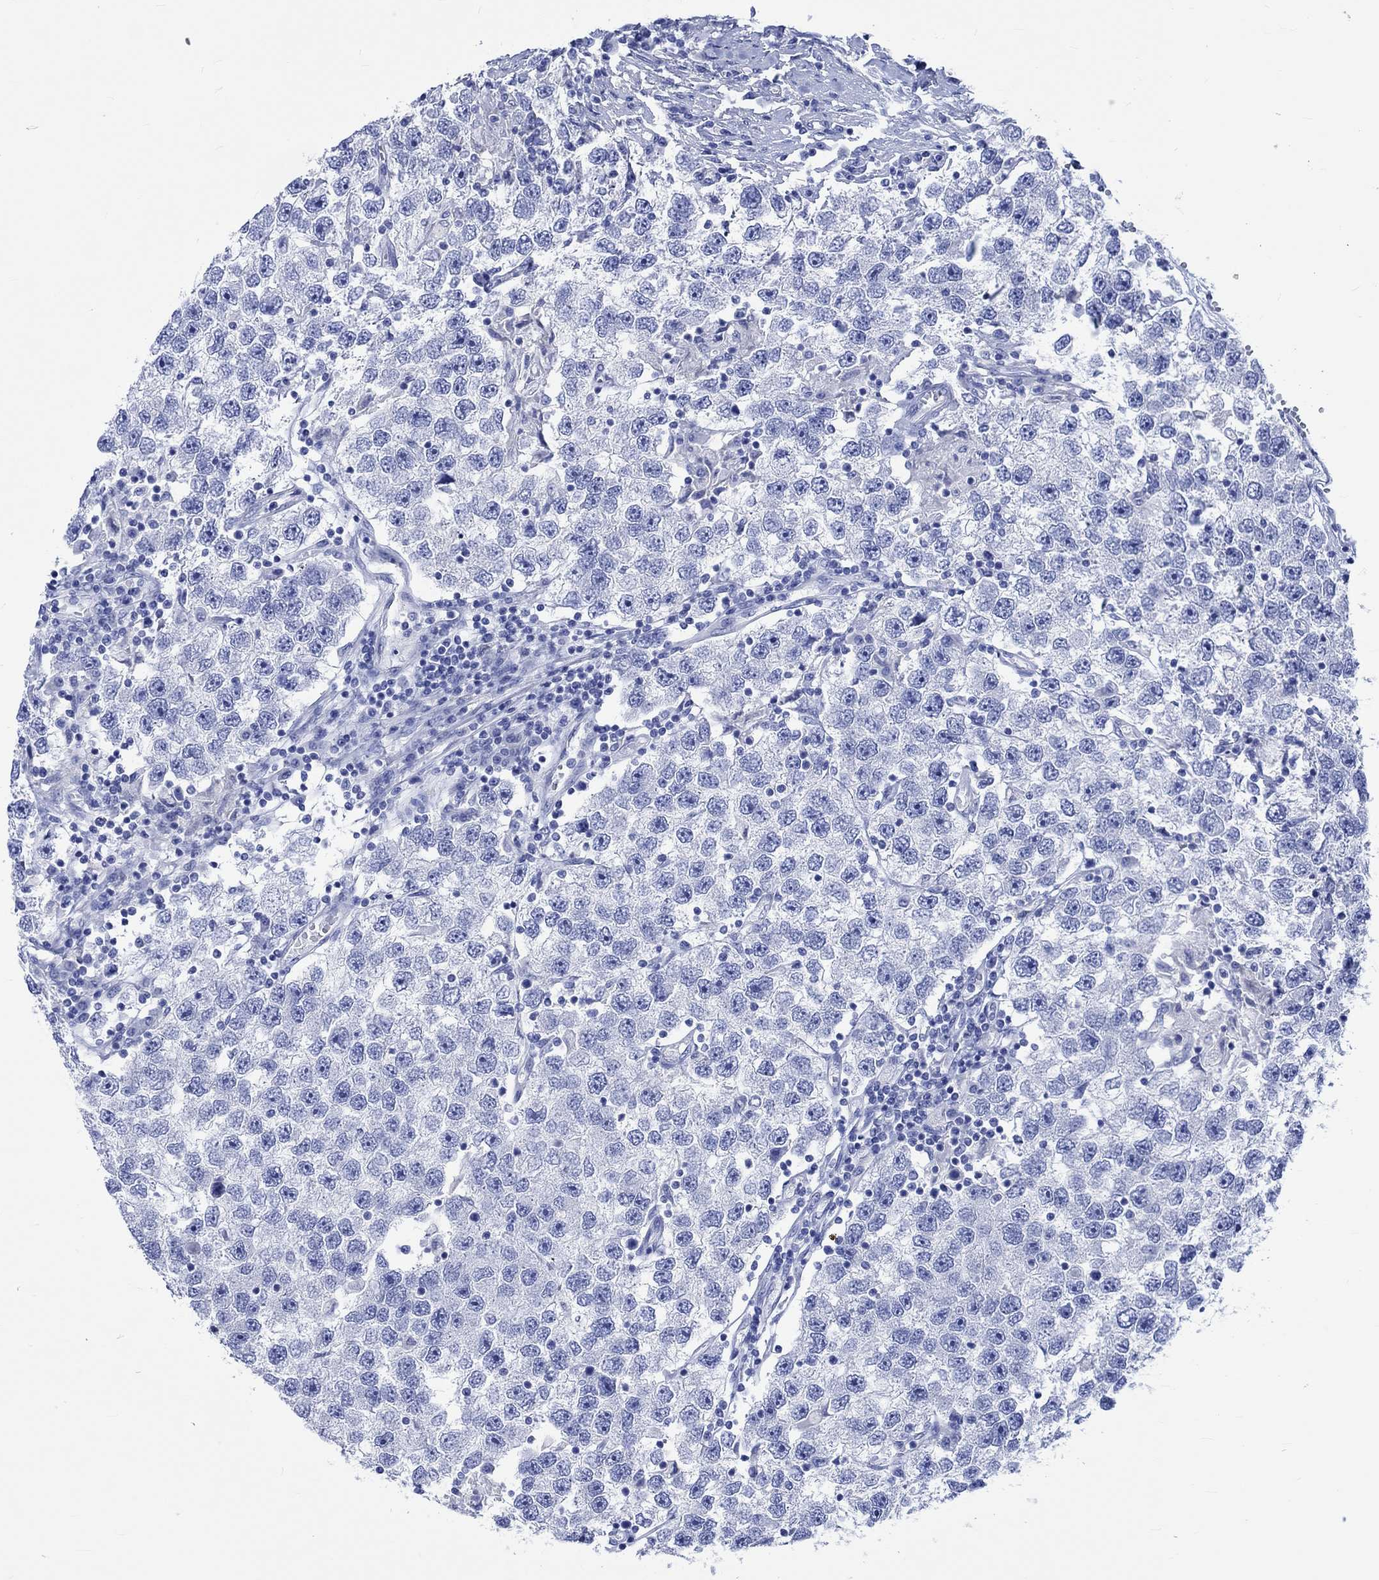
{"staining": {"intensity": "negative", "quantity": "none", "location": "none"}, "tissue": "testis cancer", "cell_type": "Tumor cells", "image_type": "cancer", "snomed": [{"axis": "morphology", "description": "Seminoma, NOS"}, {"axis": "topography", "description": "Testis"}], "caption": "IHC photomicrograph of human testis seminoma stained for a protein (brown), which shows no staining in tumor cells.", "gene": "KLHL33", "patient": {"sex": "male", "age": 26}}